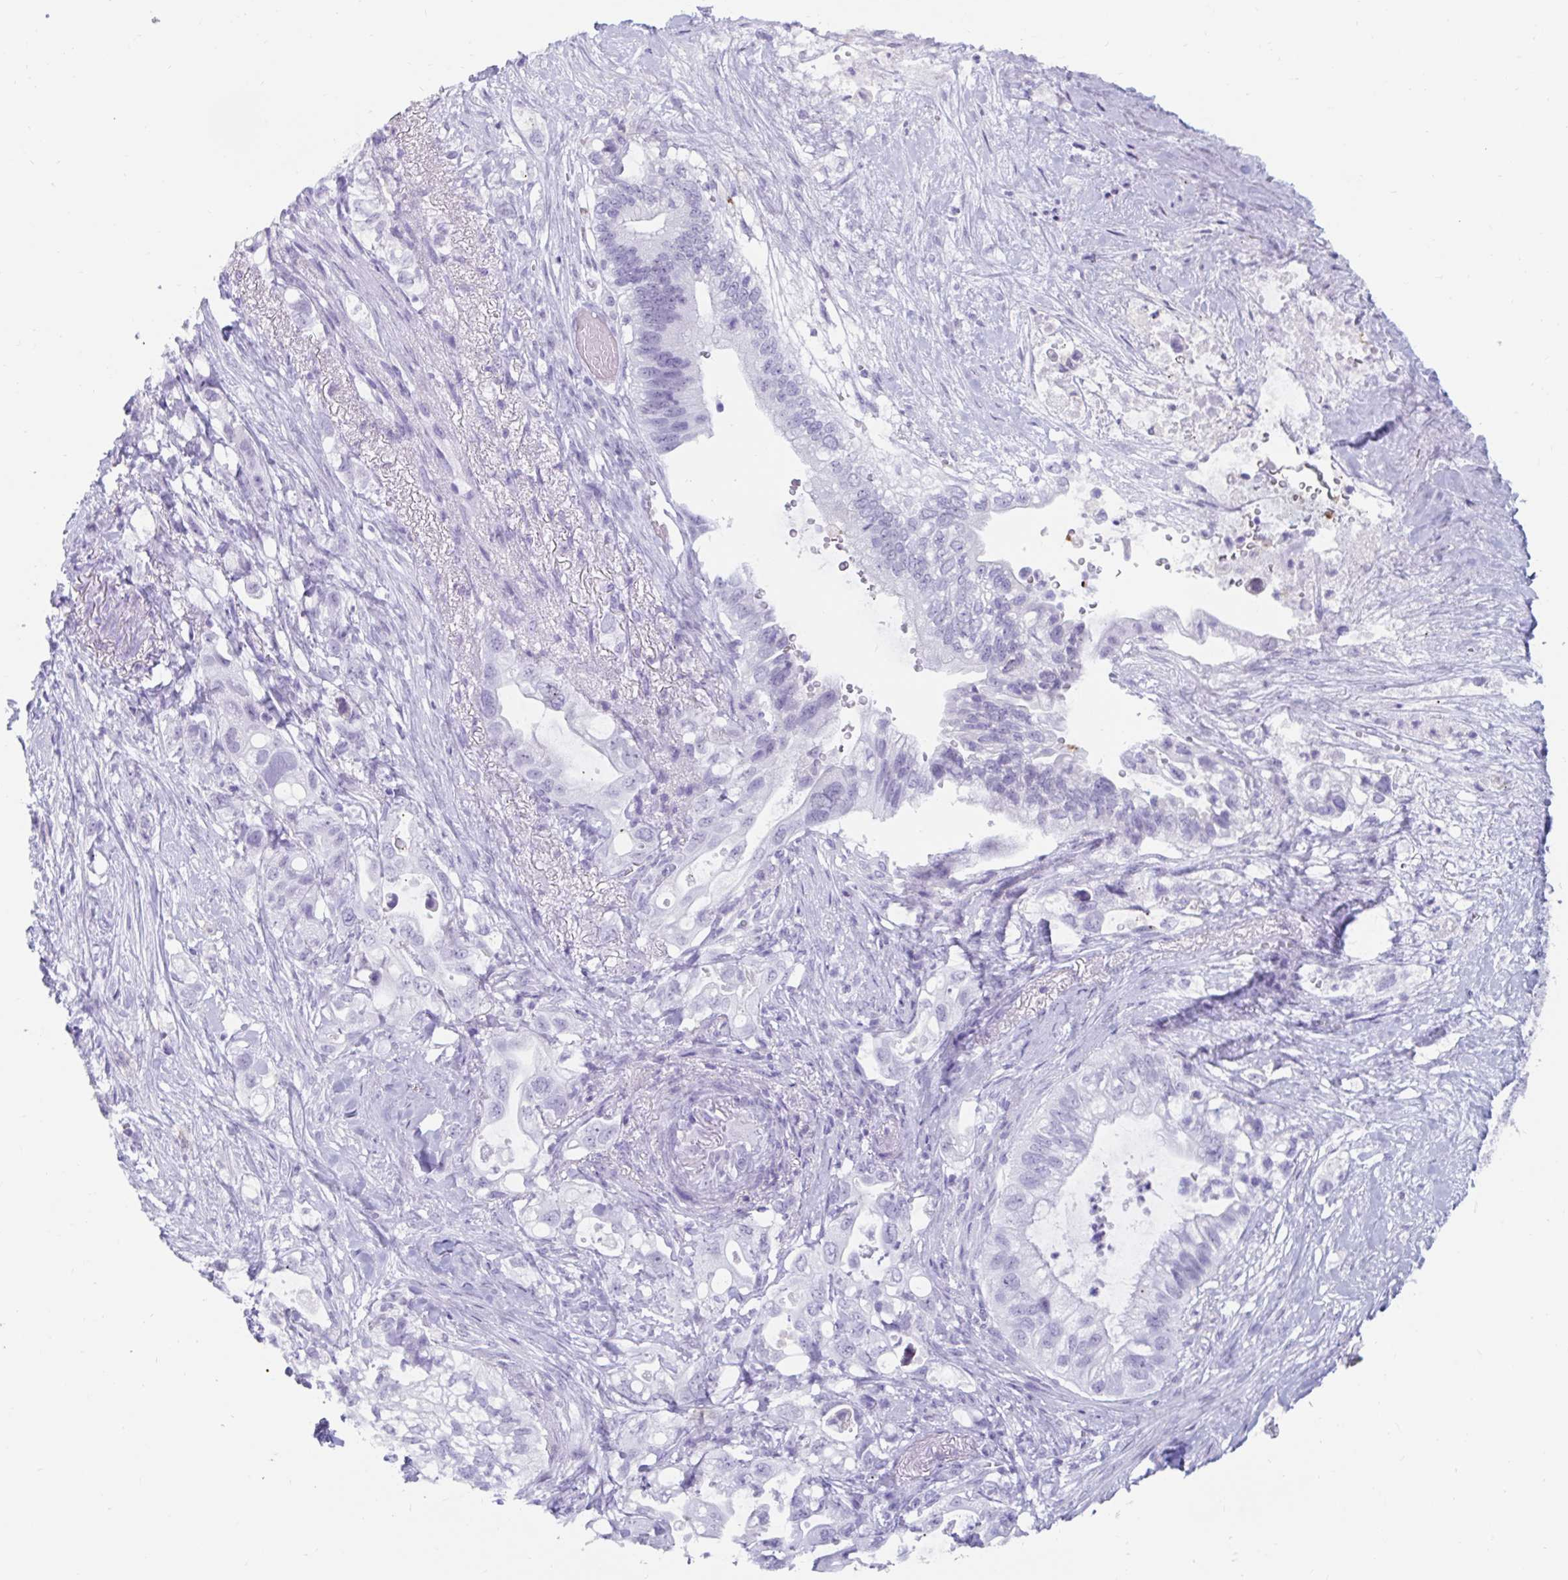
{"staining": {"intensity": "negative", "quantity": "none", "location": "none"}, "tissue": "pancreatic cancer", "cell_type": "Tumor cells", "image_type": "cancer", "snomed": [{"axis": "morphology", "description": "Adenocarcinoma, NOS"}, {"axis": "topography", "description": "Pancreas"}], "caption": "Human pancreatic cancer stained for a protein using immunohistochemistry (IHC) shows no expression in tumor cells.", "gene": "GKN2", "patient": {"sex": "female", "age": 72}}